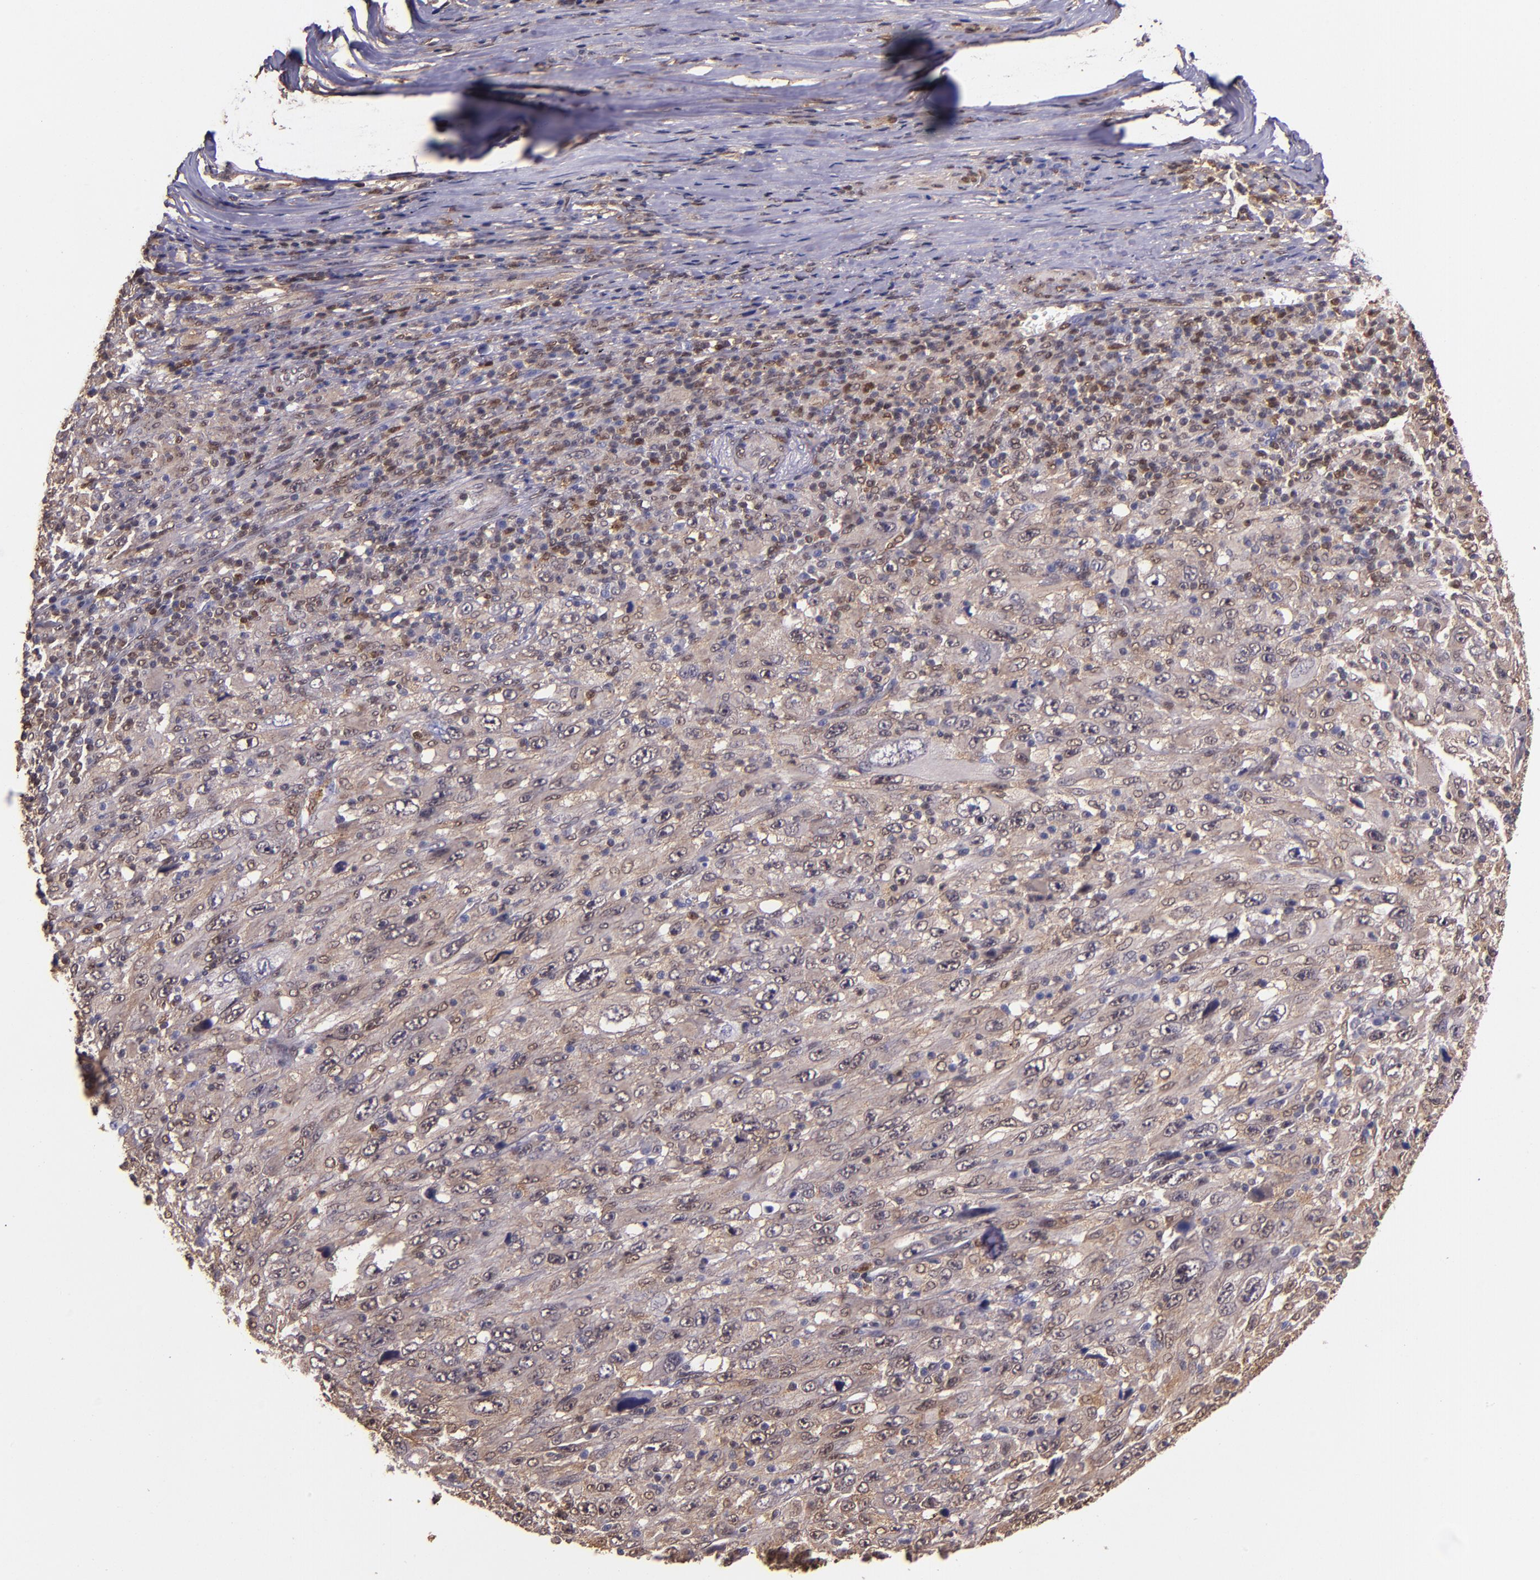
{"staining": {"intensity": "moderate", "quantity": ">75%", "location": "cytoplasmic/membranous,nuclear"}, "tissue": "melanoma", "cell_type": "Tumor cells", "image_type": "cancer", "snomed": [{"axis": "morphology", "description": "Malignant melanoma, Metastatic site"}, {"axis": "topography", "description": "Skin"}], "caption": "Immunohistochemical staining of malignant melanoma (metastatic site) reveals medium levels of moderate cytoplasmic/membranous and nuclear staining in about >75% of tumor cells.", "gene": "STAT6", "patient": {"sex": "female", "age": 56}}